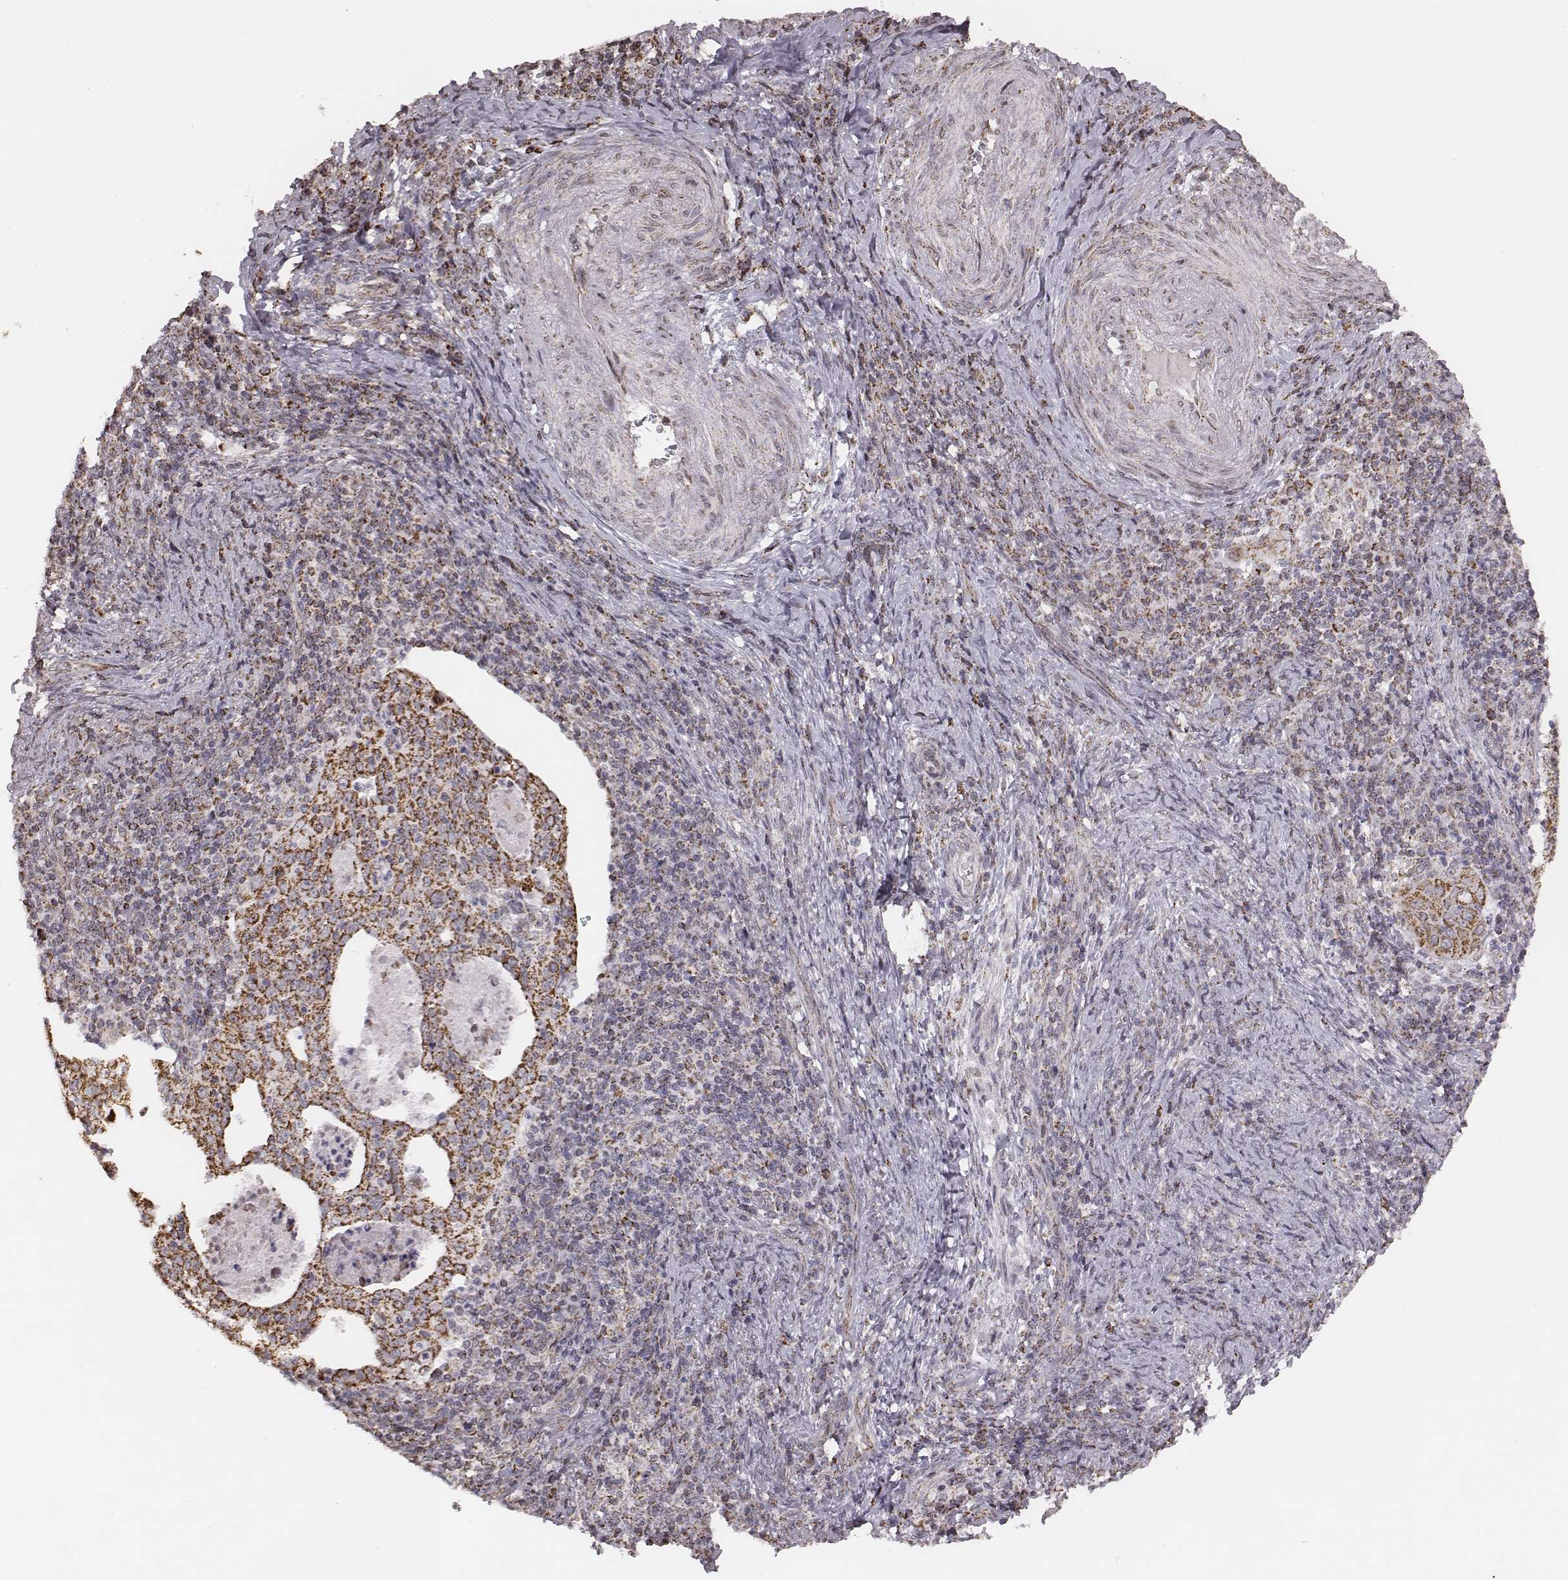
{"staining": {"intensity": "moderate", "quantity": ">75%", "location": "cytoplasmic/membranous"}, "tissue": "cervical cancer", "cell_type": "Tumor cells", "image_type": "cancer", "snomed": [{"axis": "morphology", "description": "Squamous cell carcinoma, NOS"}, {"axis": "topography", "description": "Cervix"}], "caption": "Tumor cells reveal medium levels of moderate cytoplasmic/membranous staining in about >75% of cells in cervical cancer.", "gene": "ACOT2", "patient": {"sex": "female", "age": 39}}